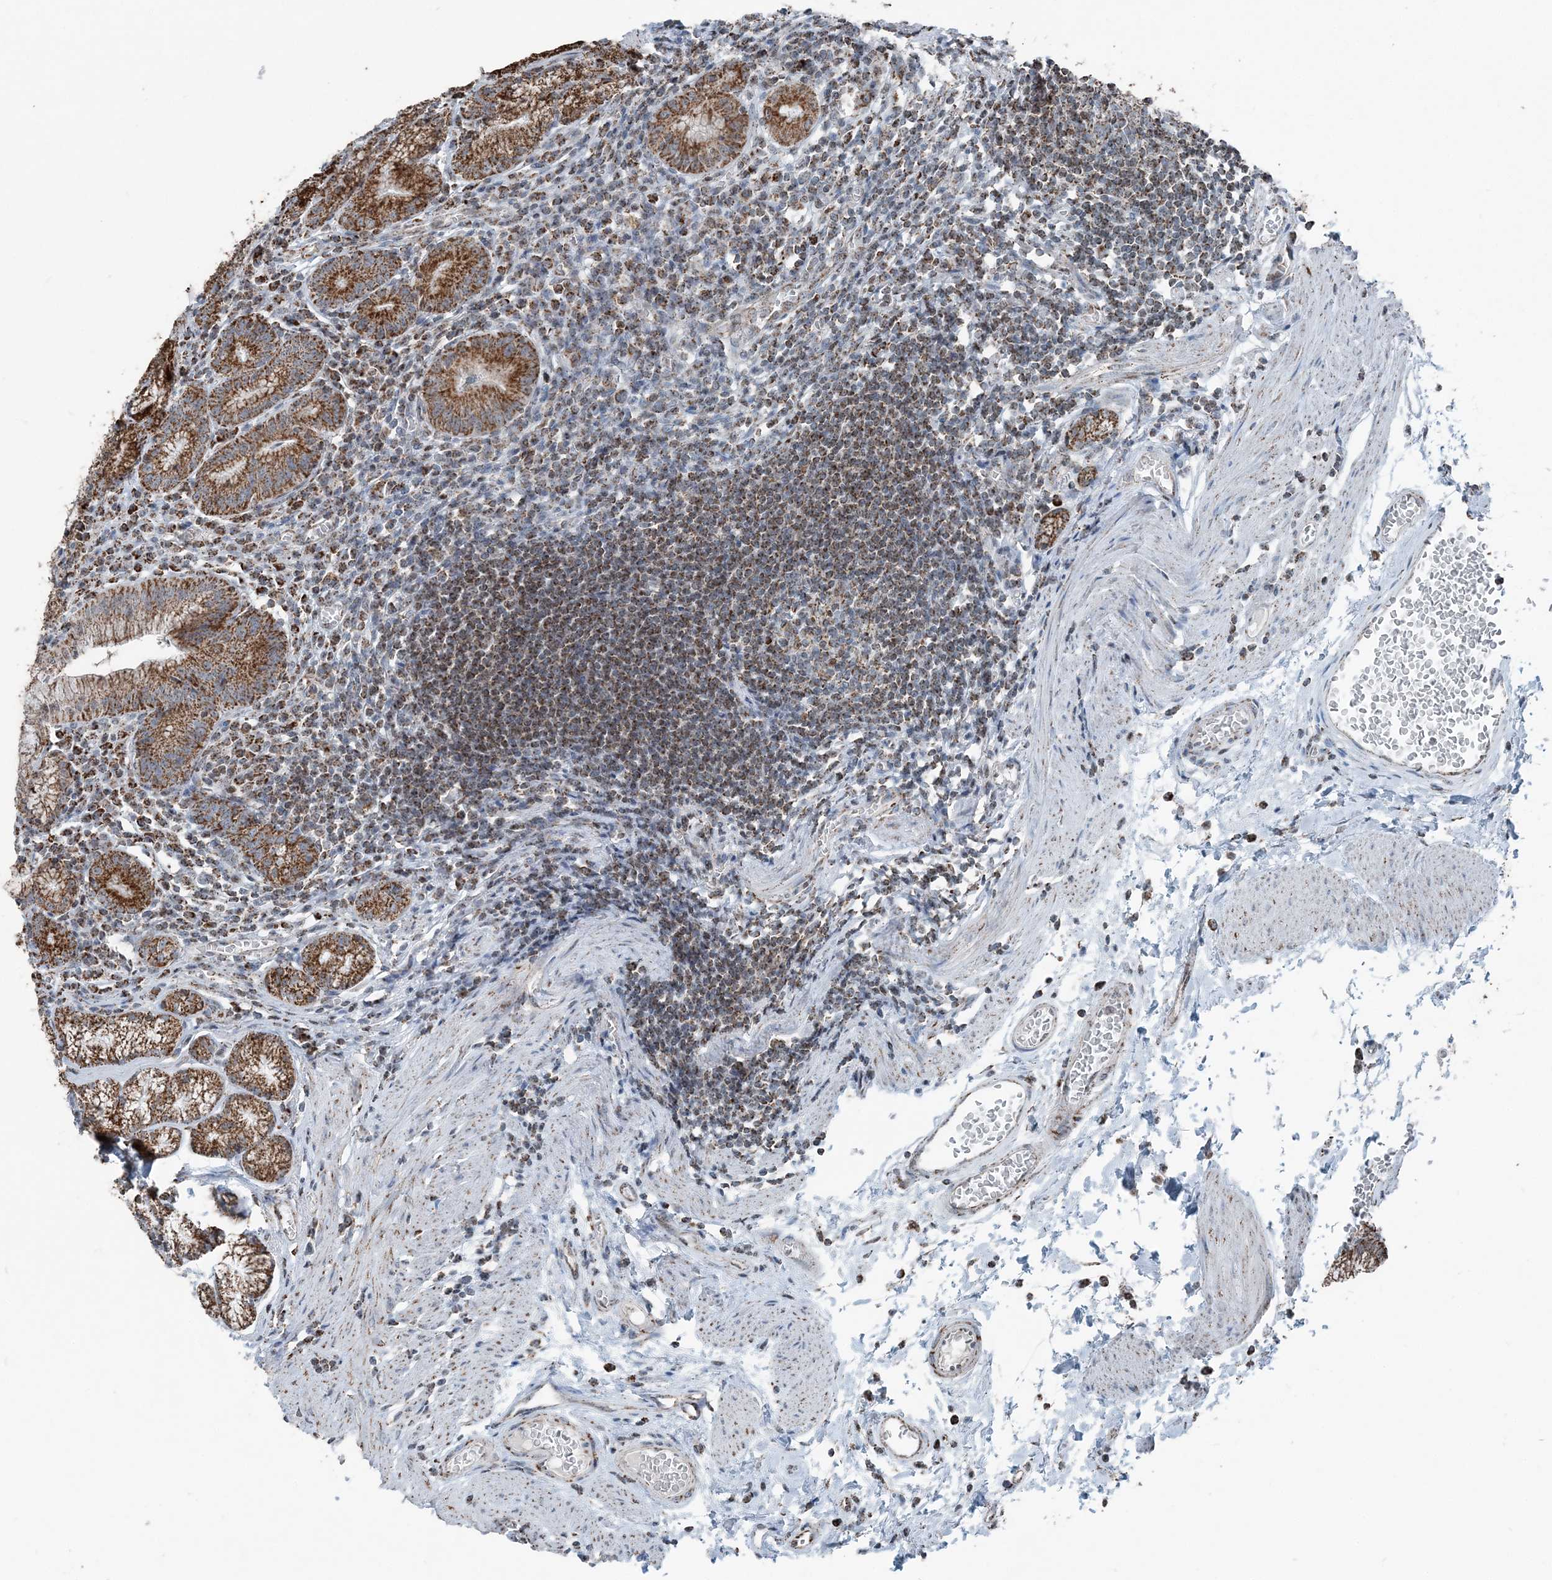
{"staining": {"intensity": "strong", "quantity": "25%-75%", "location": "cytoplasmic/membranous"}, "tissue": "stomach", "cell_type": "Glandular cells", "image_type": "normal", "snomed": [{"axis": "morphology", "description": "Normal tissue, NOS"}, {"axis": "topography", "description": "Stomach"}], "caption": "Protein analysis of normal stomach demonstrates strong cytoplasmic/membranous expression in about 25%-75% of glandular cells. The protein is shown in brown color, while the nuclei are stained blue.", "gene": "SUCLG1", "patient": {"sex": "male", "age": 55}}